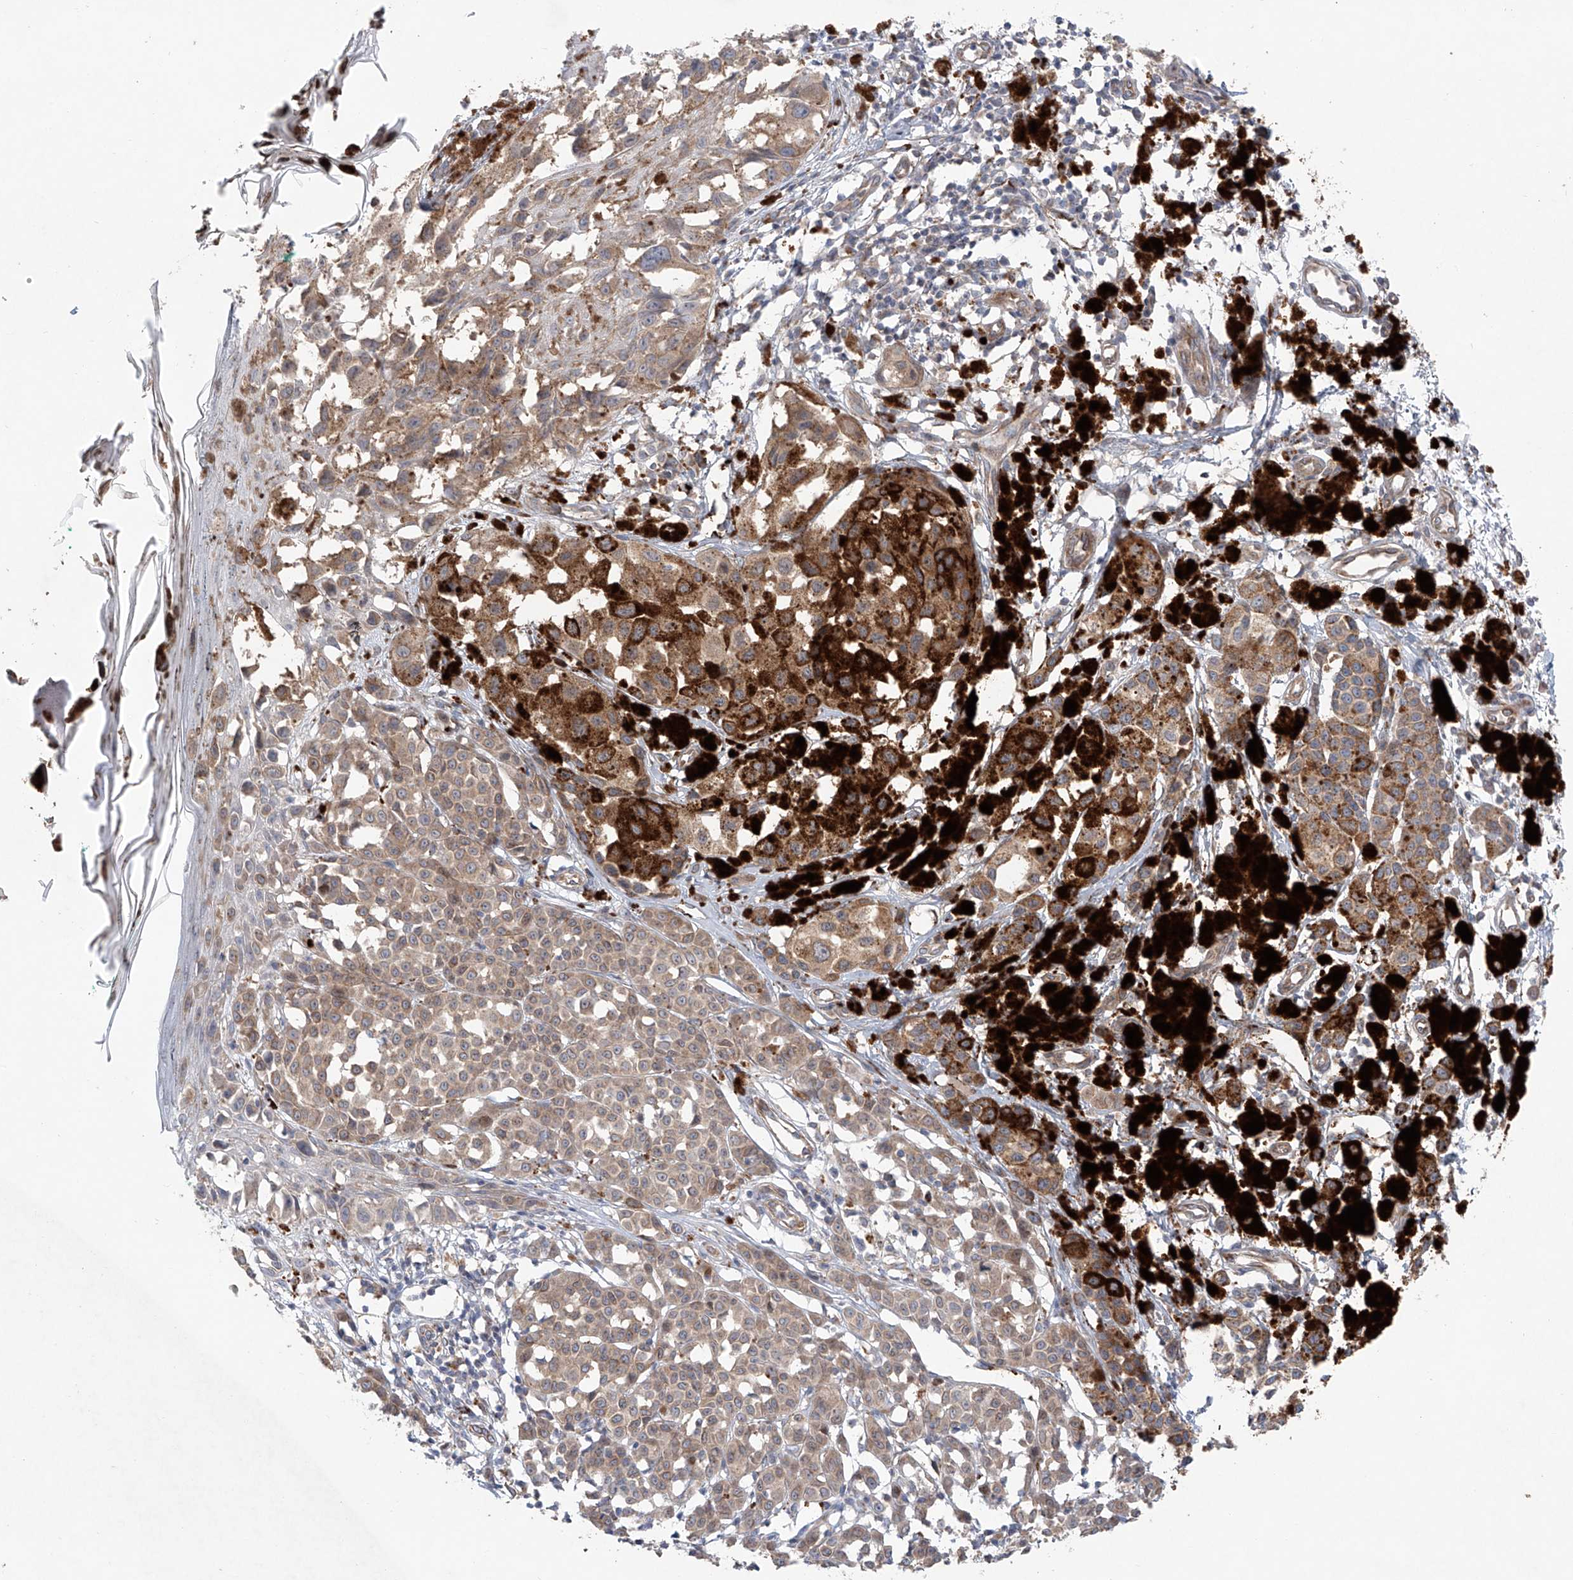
{"staining": {"intensity": "moderate", "quantity": "25%-75%", "location": "cytoplasmic/membranous"}, "tissue": "melanoma", "cell_type": "Tumor cells", "image_type": "cancer", "snomed": [{"axis": "morphology", "description": "Malignant melanoma, NOS"}, {"axis": "topography", "description": "Skin of leg"}], "caption": "Human malignant melanoma stained with a brown dye shows moderate cytoplasmic/membranous positive positivity in approximately 25%-75% of tumor cells.", "gene": "KLC4", "patient": {"sex": "female", "age": 72}}